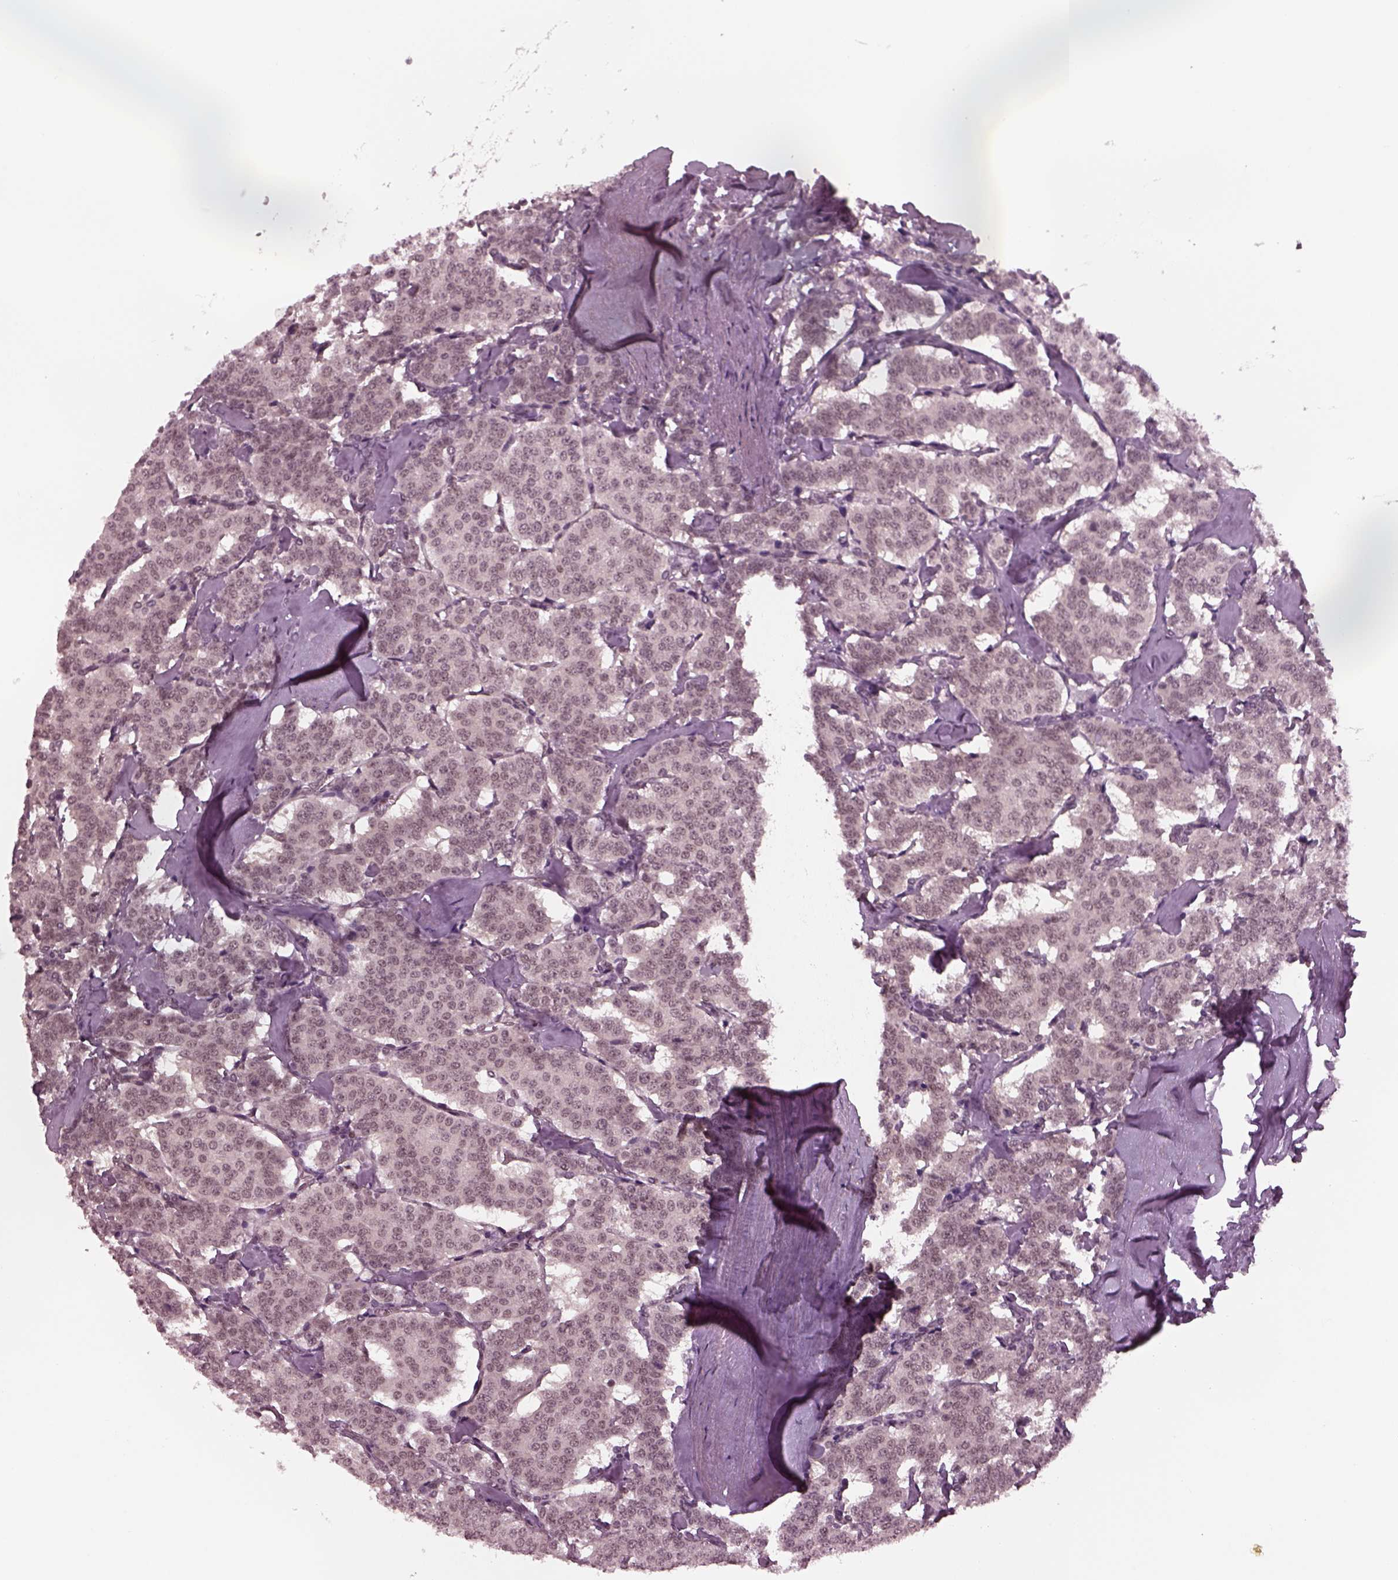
{"staining": {"intensity": "negative", "quantity": "none", "location": "none"}, "tissue": "carcinoid", "cell_type": "Tumor cells", "image_type": "cancer", "snomed": [{"axis": "morphology", "description": "Carcinoid, malignant, NOS"}, {"axis": "topography", "description": "Lung"}], "caption": "Immunohistochemistry of carcinoid displays no staining in tumor cells.", "gene": "RUVBL2", "patient": {"sex": "female", "age": 46}}